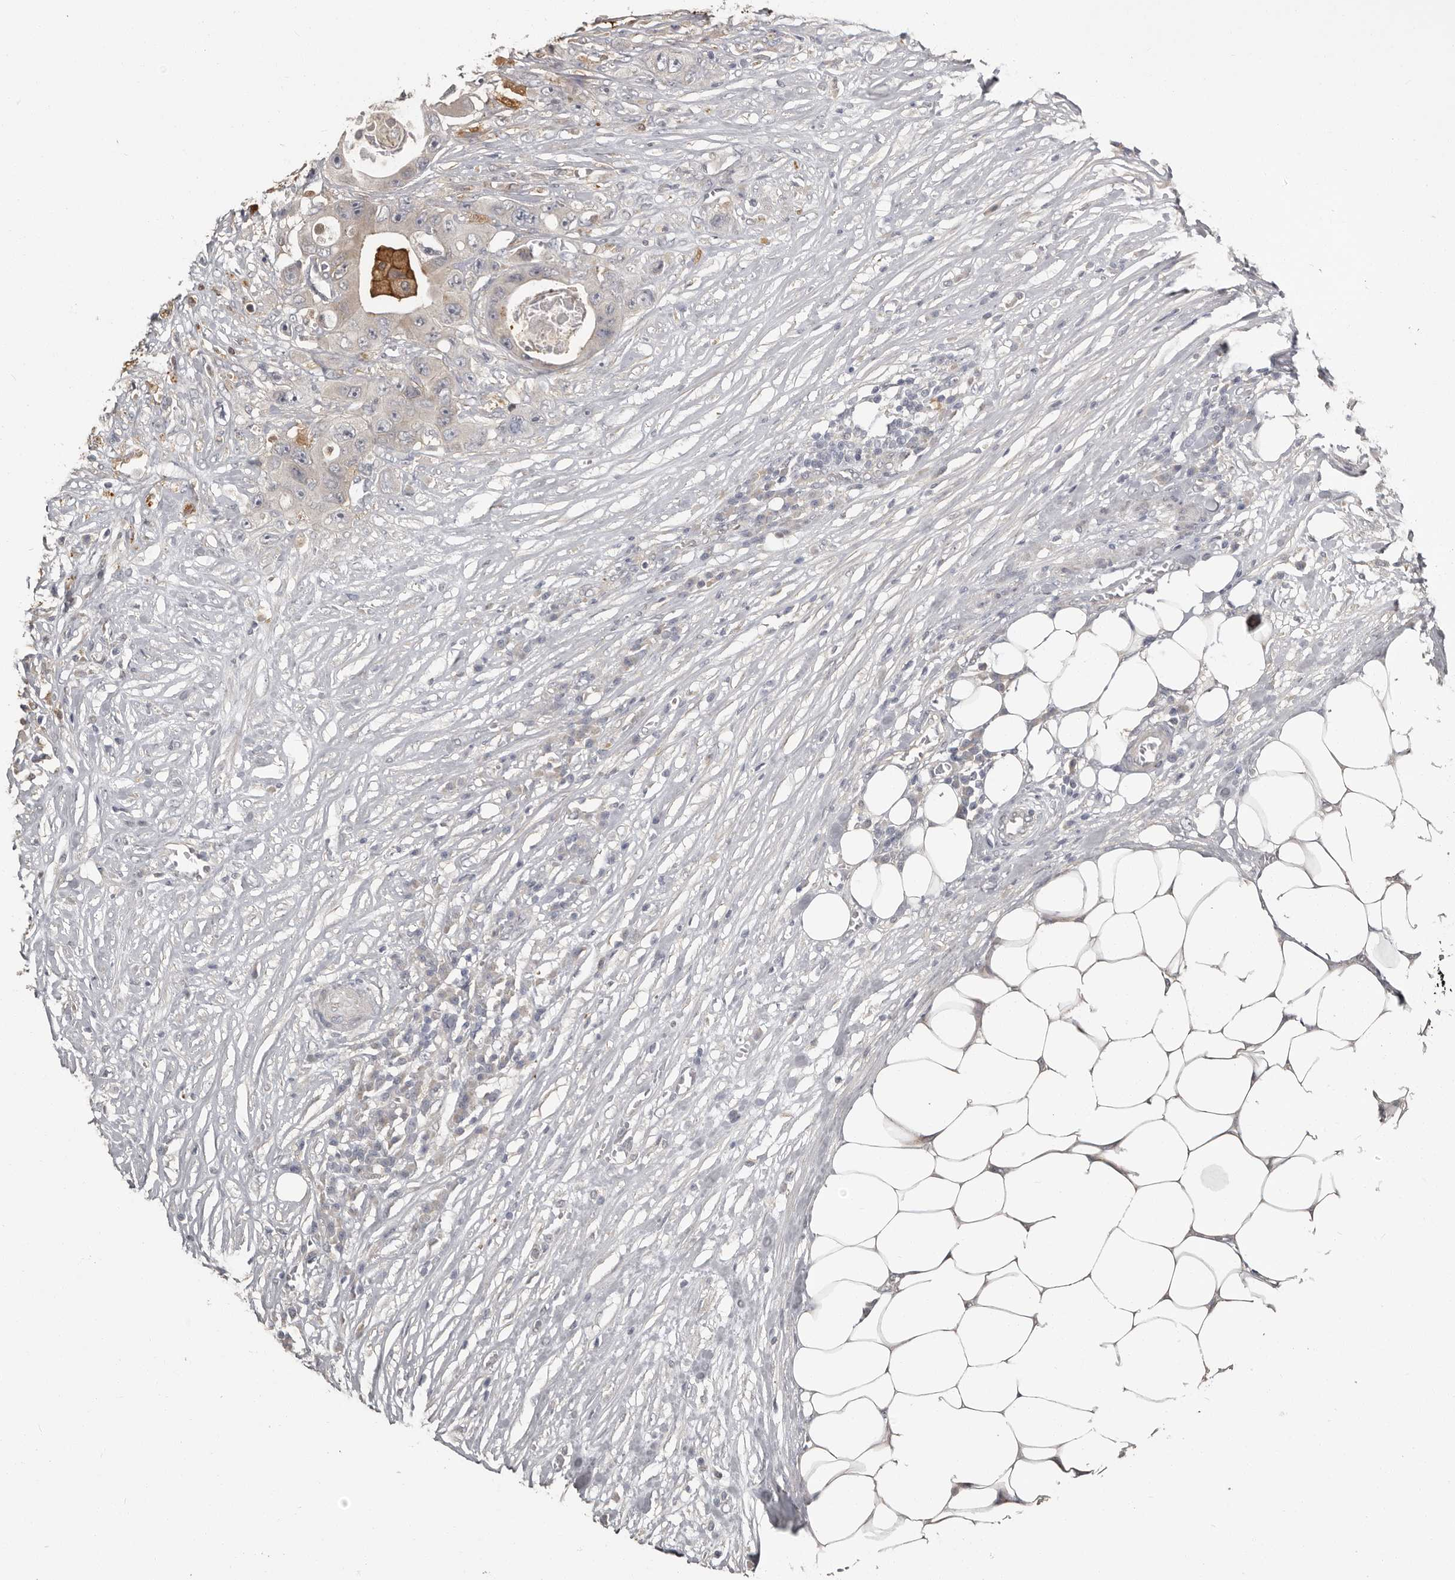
{"staining": {"intensity": "weak", "quantity": ">75%", "location": "cytoplasmic/membranous"}, "tissue": "colorectal cancer", "cell_type": "Tumor cells", "image_type": "cancer", "snomed": [{"axis": "morphology", "description": "Adenocarcinoma, NOS"}, {"axis": "topography", "description": "Colon"}], "caption": "Approximately >75% of tumor cells in human colorectal cancer (adenocarcinoma) show weak cytoplasmic/membranous protein positivity as visualized by brown immunohistochemical staining.", "gene": "KCNJ8", "patient": {"sex": "female", "age": 46}}